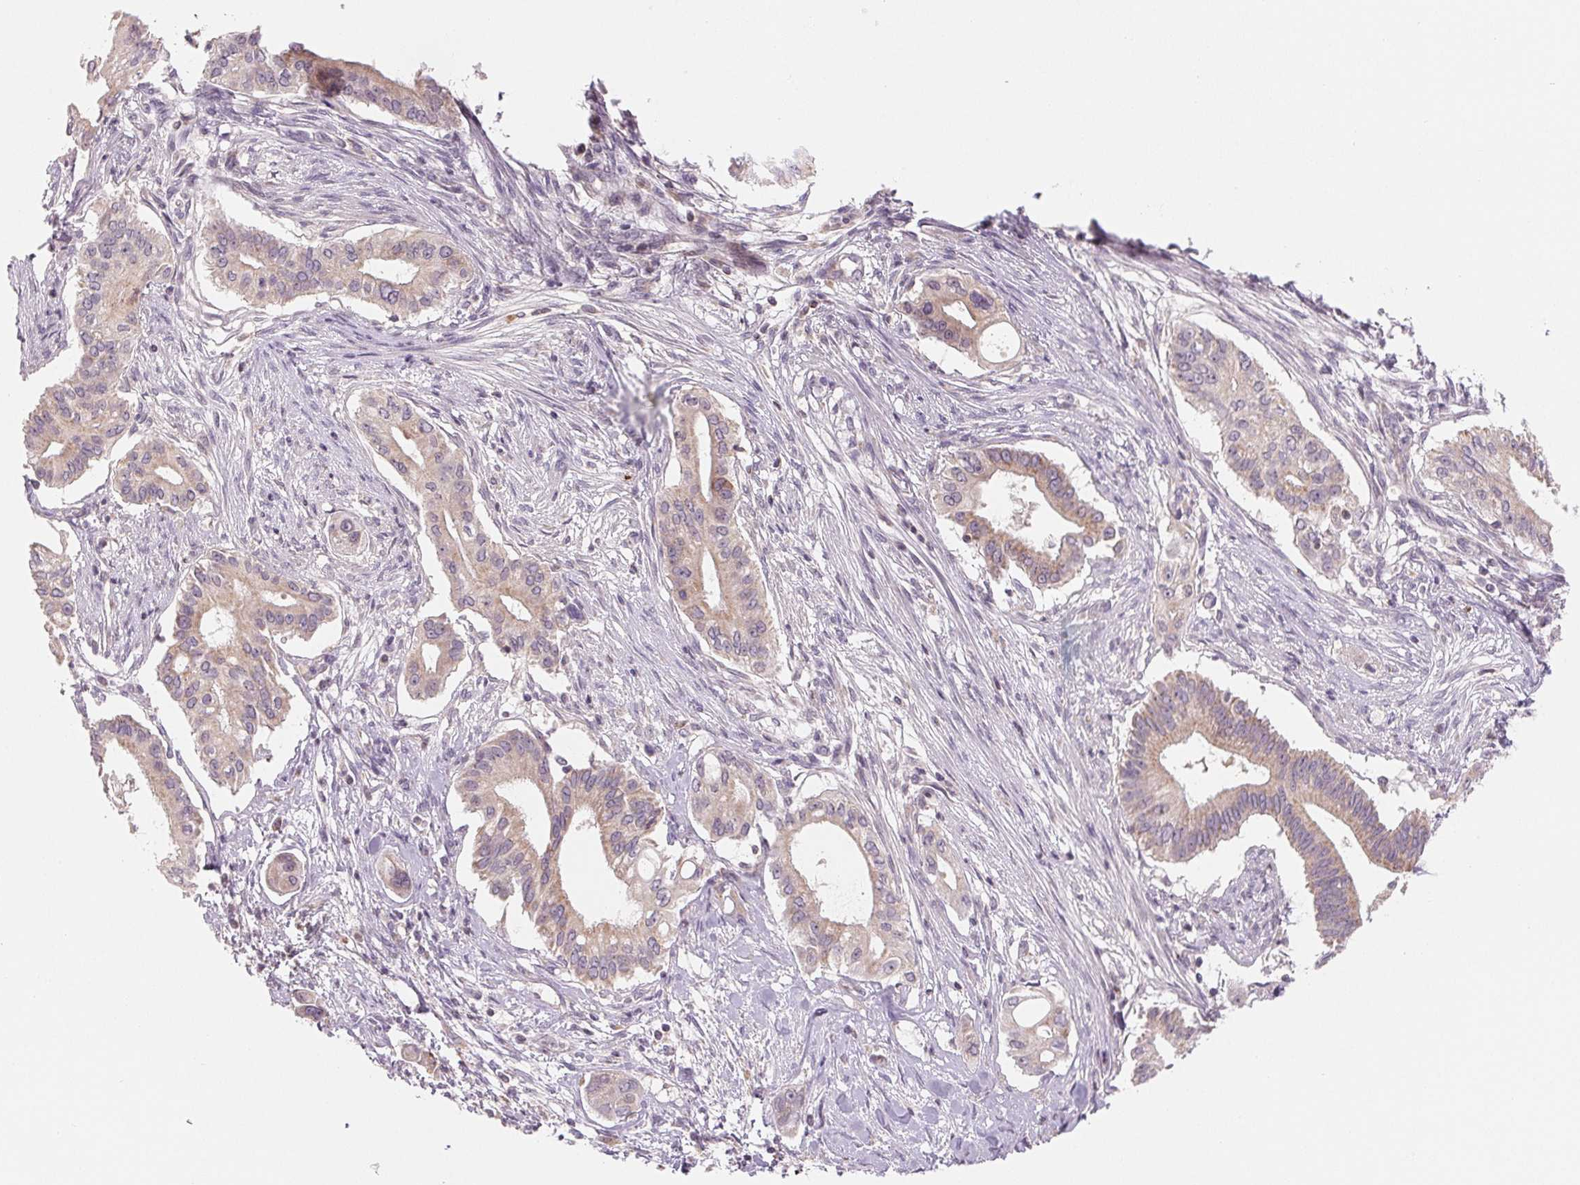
{"staining": {"intensity": "weak", "quantity": ">75%", "location": "cytoplasmic/membranous"}, "tissue": "pancreatic cancer", "cell_type": "Tumor cells", "image_type": "cancer", "snomed": [{"axis": "morphology", "description": "Adenocarcinoma, NOS"}, {"axis": "topography", "description": "Pancreas"}], "caption": "An image showing weak cytoplasmic/membranous staining in approximately >75% of tumor cells in pancreatic cancer, as visualized by brown immunohistochemical staining.", "gene": "HINT2", "patient": {"sex": "female", "age": 68}}